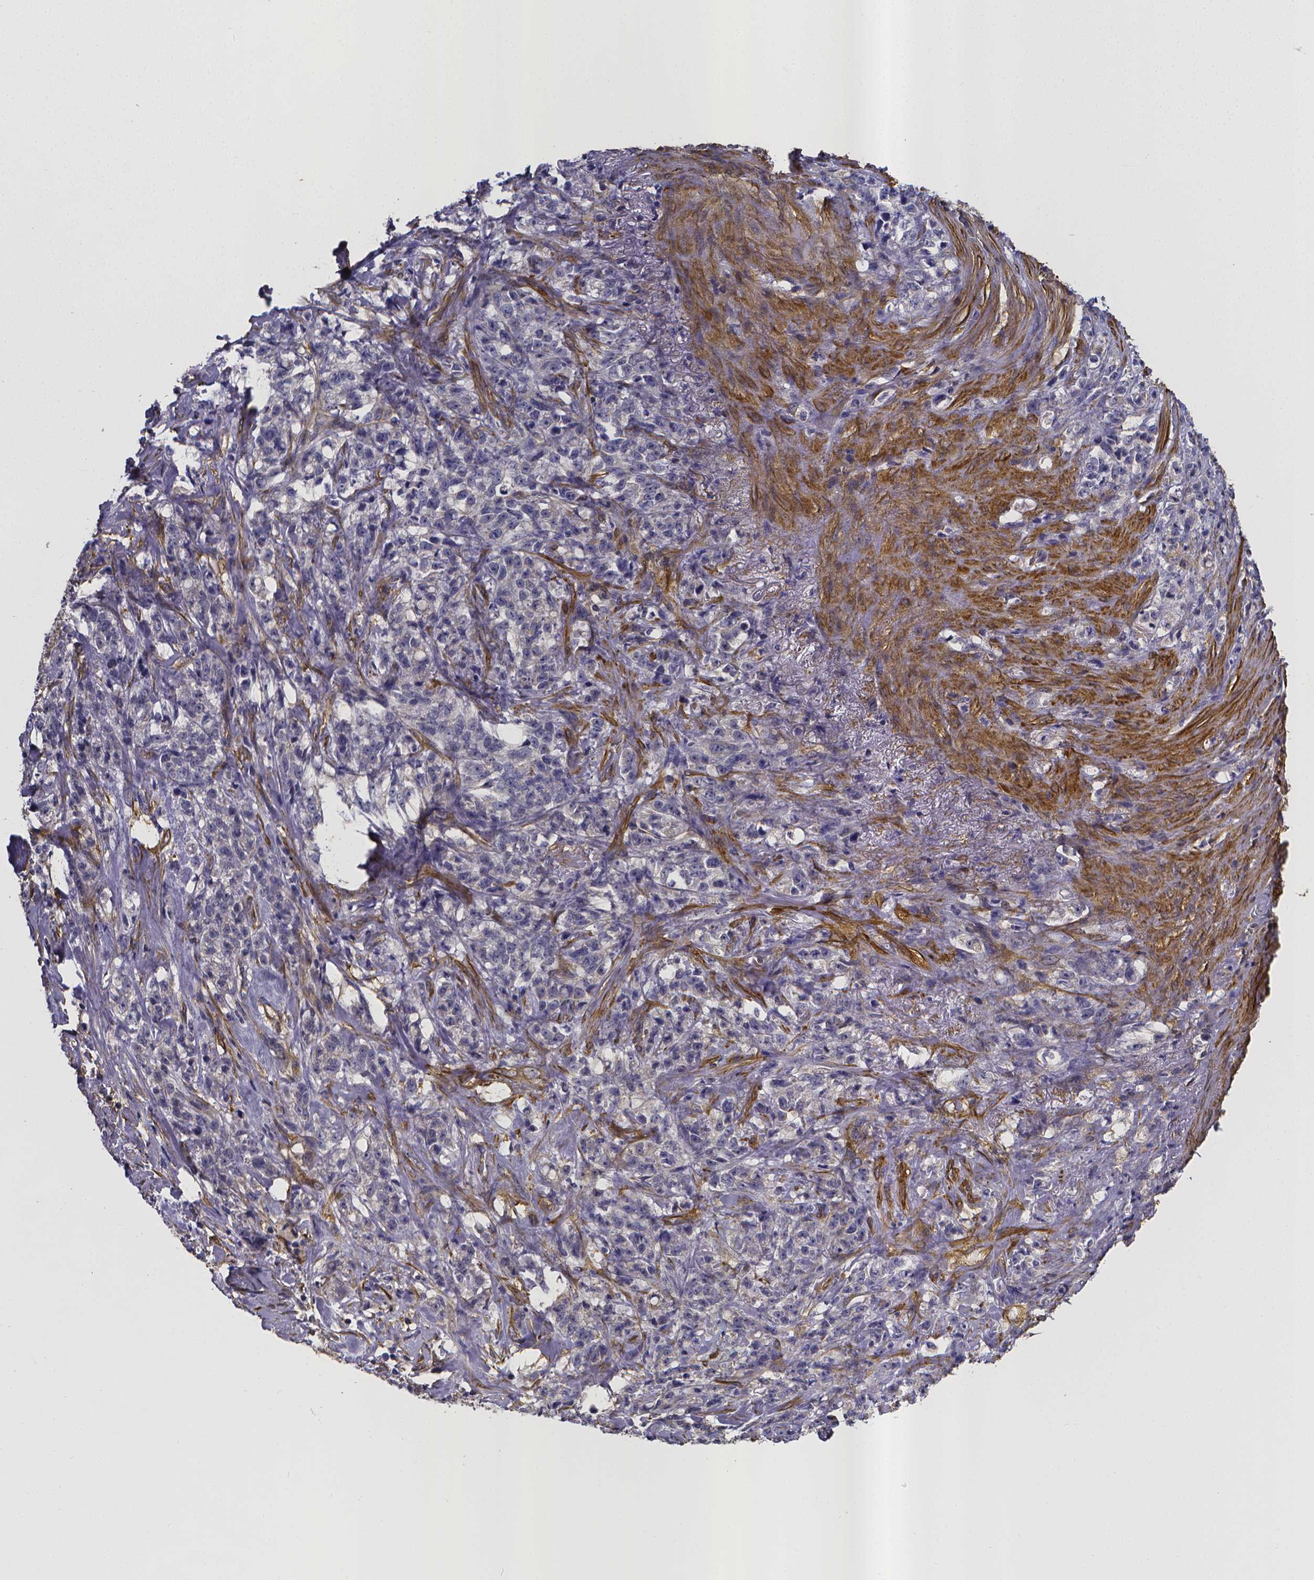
{"staining": {"intensity": "negative", "quantity": "none", "location": "none"}, "tissue": "stomach cancer", "cell_type": "Tumor cells", "image_type": "cancer", "snomed": [{"axis": "morphology", "description": "Adenocarcinoma, NOS"}, {"axis": "topography", "description": "Stomach, lower"}], "caption": "DAB immunohistochemical staining of human stomach cancer (adenocarcinoma) displays no significant expression in tumor cells.", "gene": "RERG", "patient": {"sex": "male", "age": 88}}